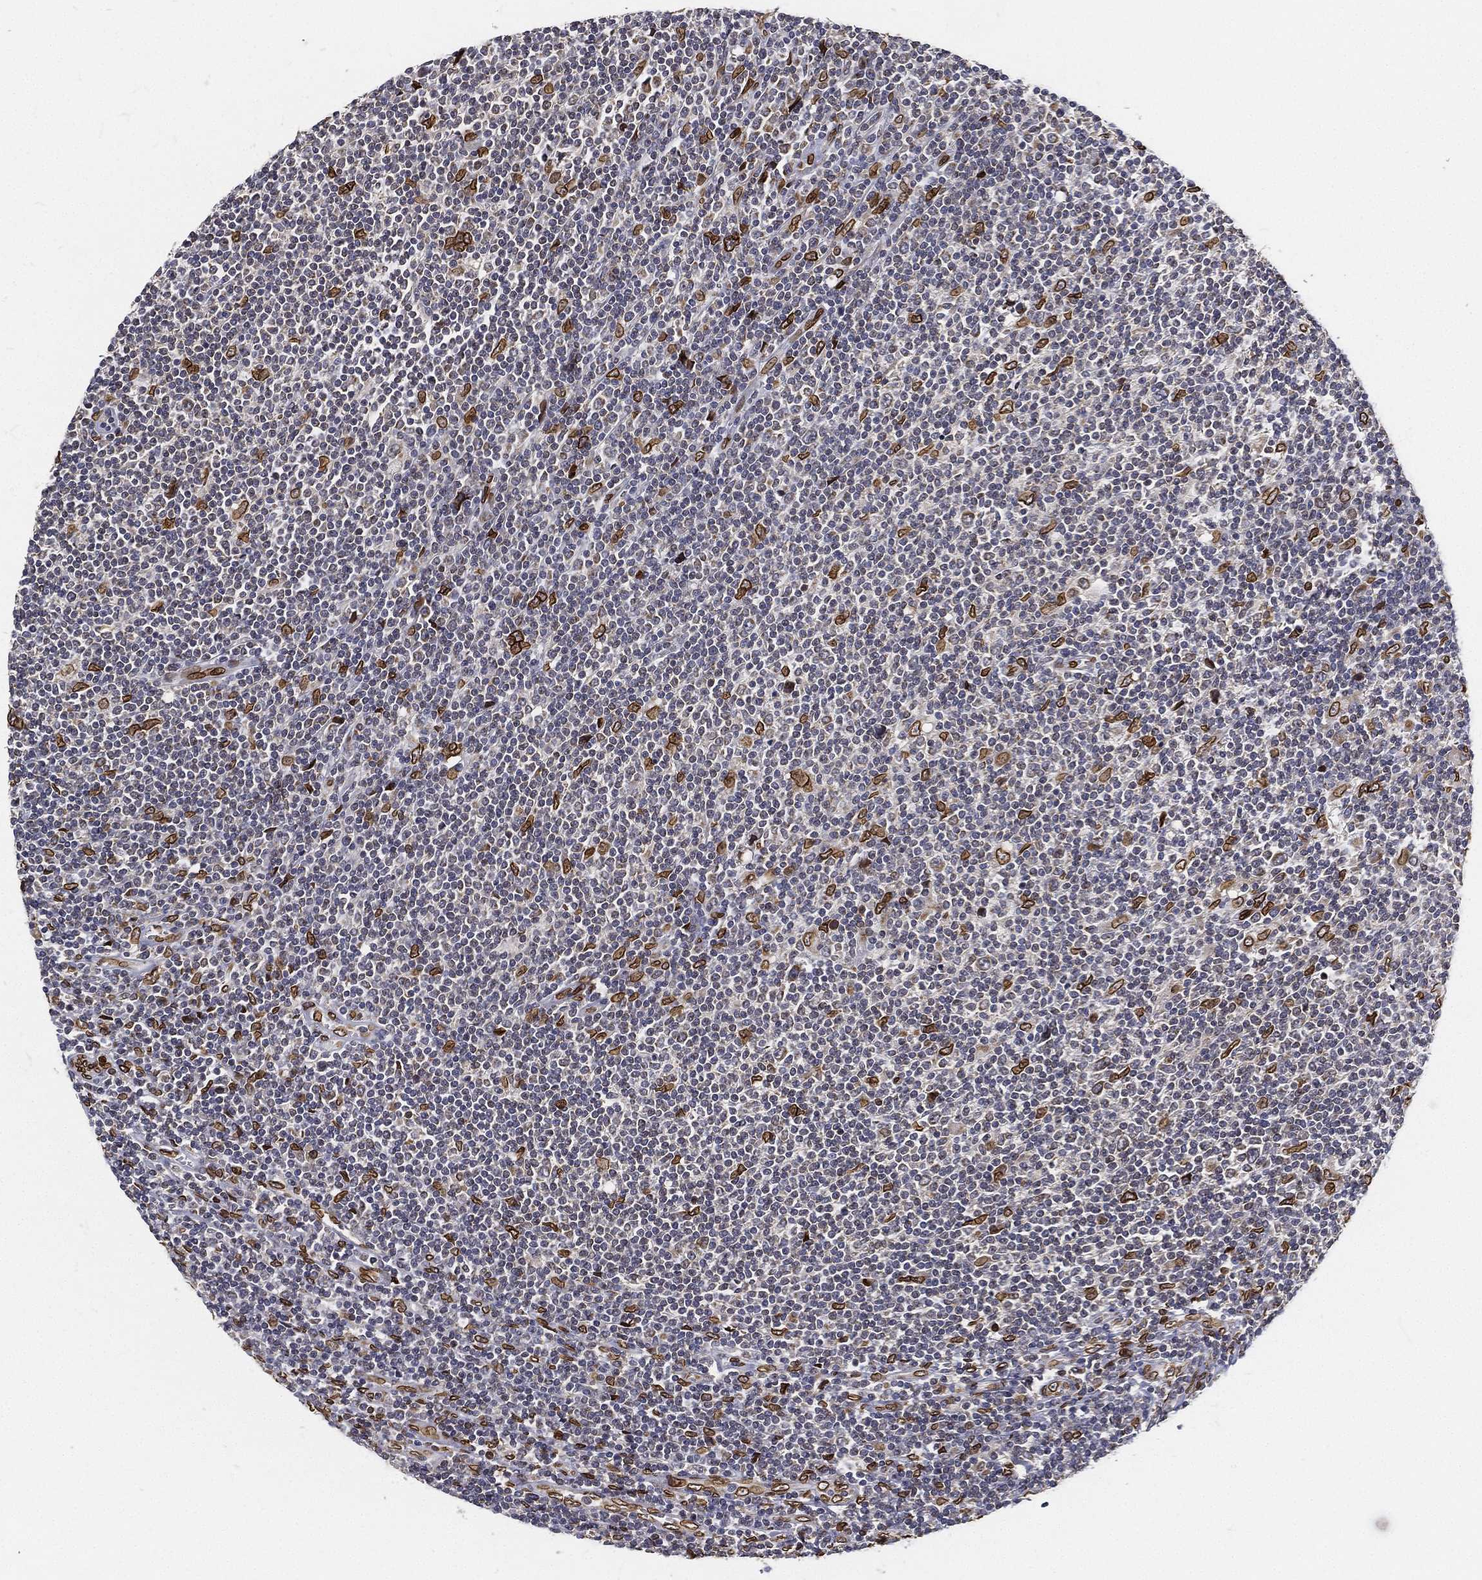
{"staining": {"intensity": "strong", "quantity": "<25%", "location": "cytoplasmic/membranous,nuclear"}, "tissue": "lymphoma", "cell_type": "Tumor cells", "image_type": "cancer", "snomed": [{"axis": "morphology", "description": "Hodgkin's disease, NOS"}, {"axis": "topography", "description": "Lymph node"}], "caption": "A photomicrograph of Hodgkin's disease stained for a protein shows strong cytoplasmic/membranous and nuclear brown staining in tumor cells.", "gene": "PALB2", "patient": {"sex": "male", "age": 40}}